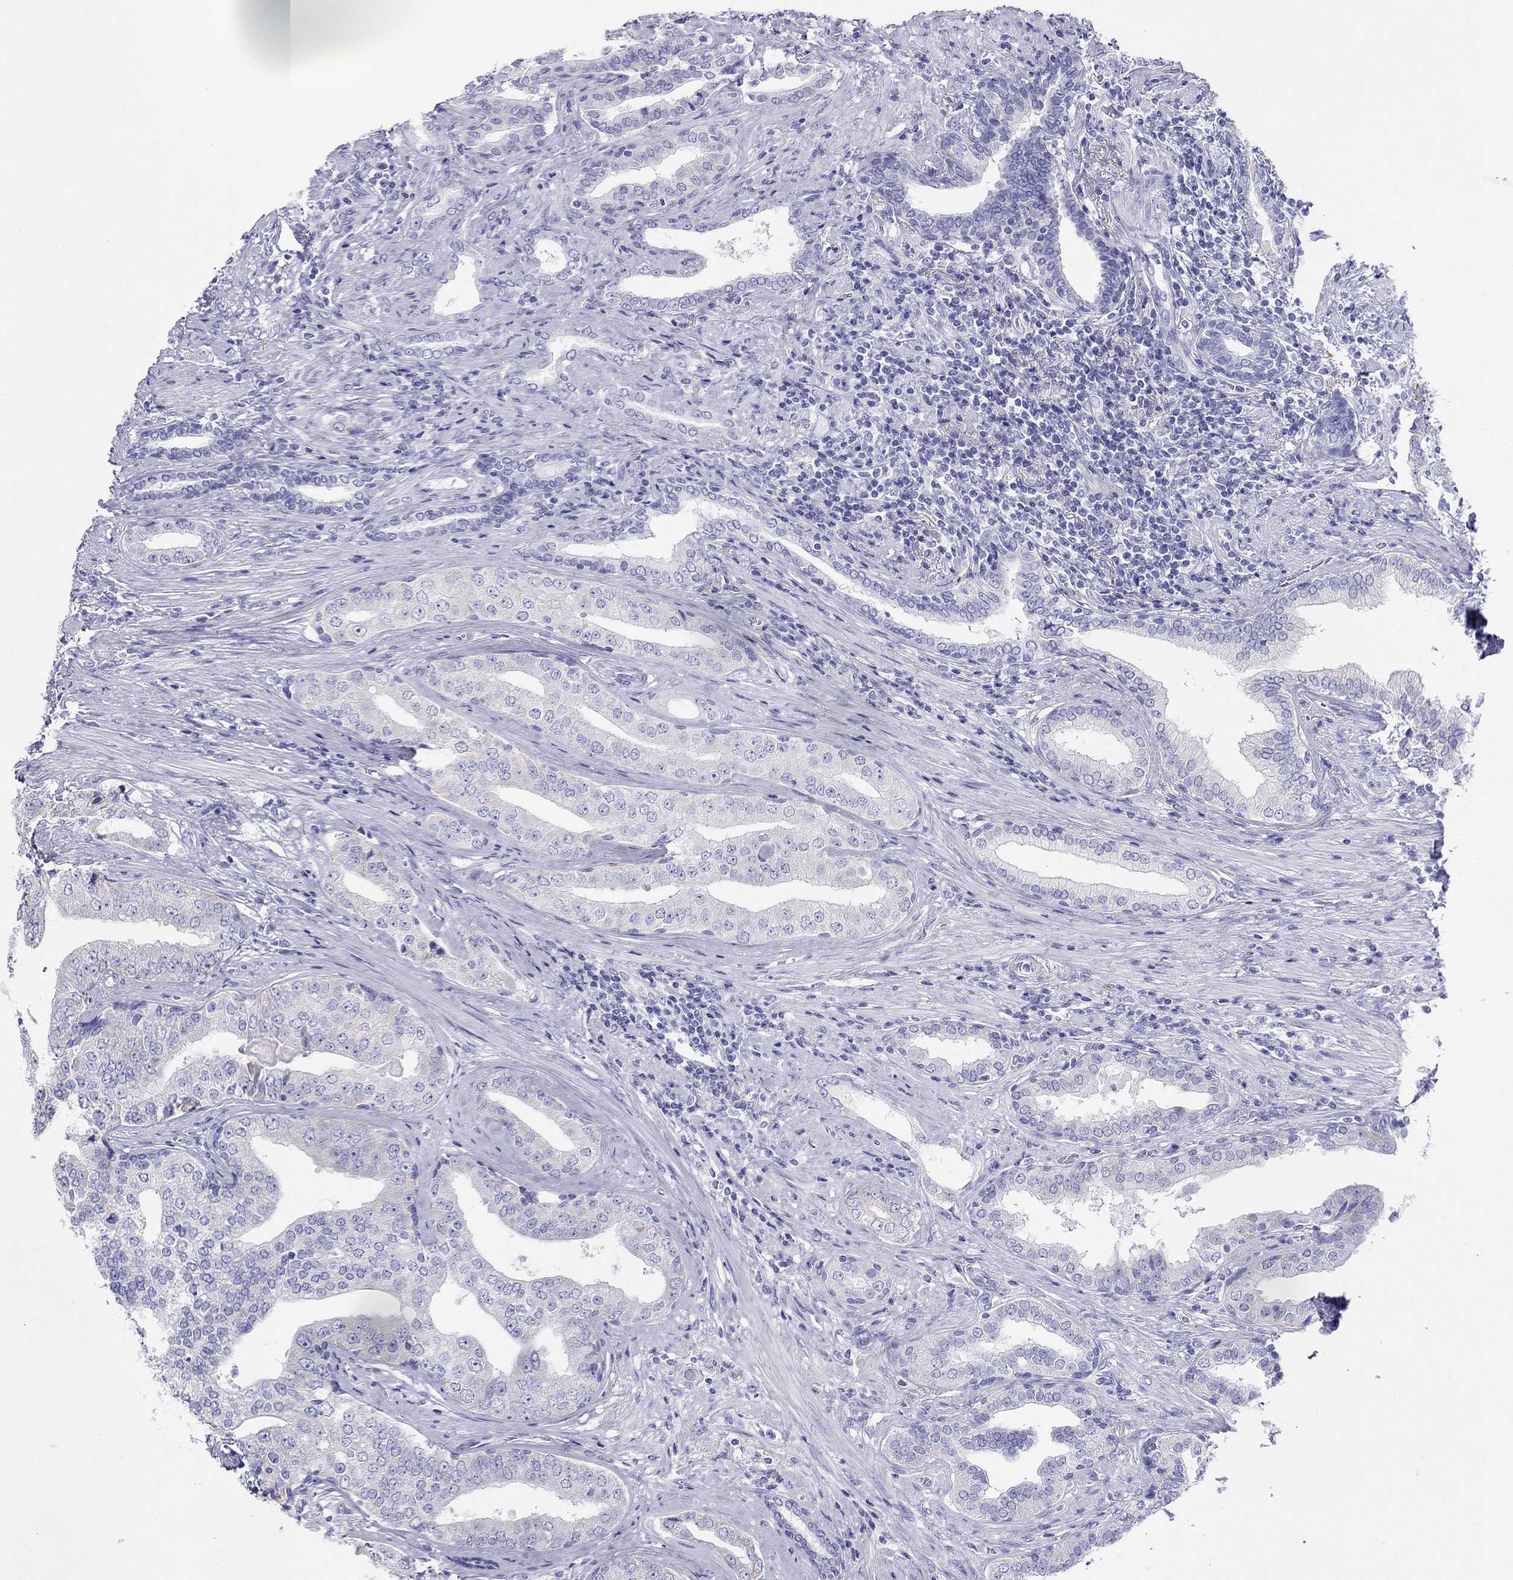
{"staining": {"intensity": "weak", "quantity": "<25%", "location": "cytoplasmic/membranous"}, "tissue": "prostate cancer", "cell_type": "Tumor cells", "image_type": "cancer", "snomed": [{"axis": "morphology", "description": "Adenocarcinoma, Low grade"}, {"axis": "topography", "description": "Prostate and seminal vesicle, NOS"}], "caption": "Tumor cells show no significant protein positivity in adenocarcinoma (low-grade) (prostate). (DAB immunohistochemistry (IHC) visualized using brightfield microscopy, high magnification).", "gene": "DPY19L2", "patient": {"sex": "male", "age": 61}}